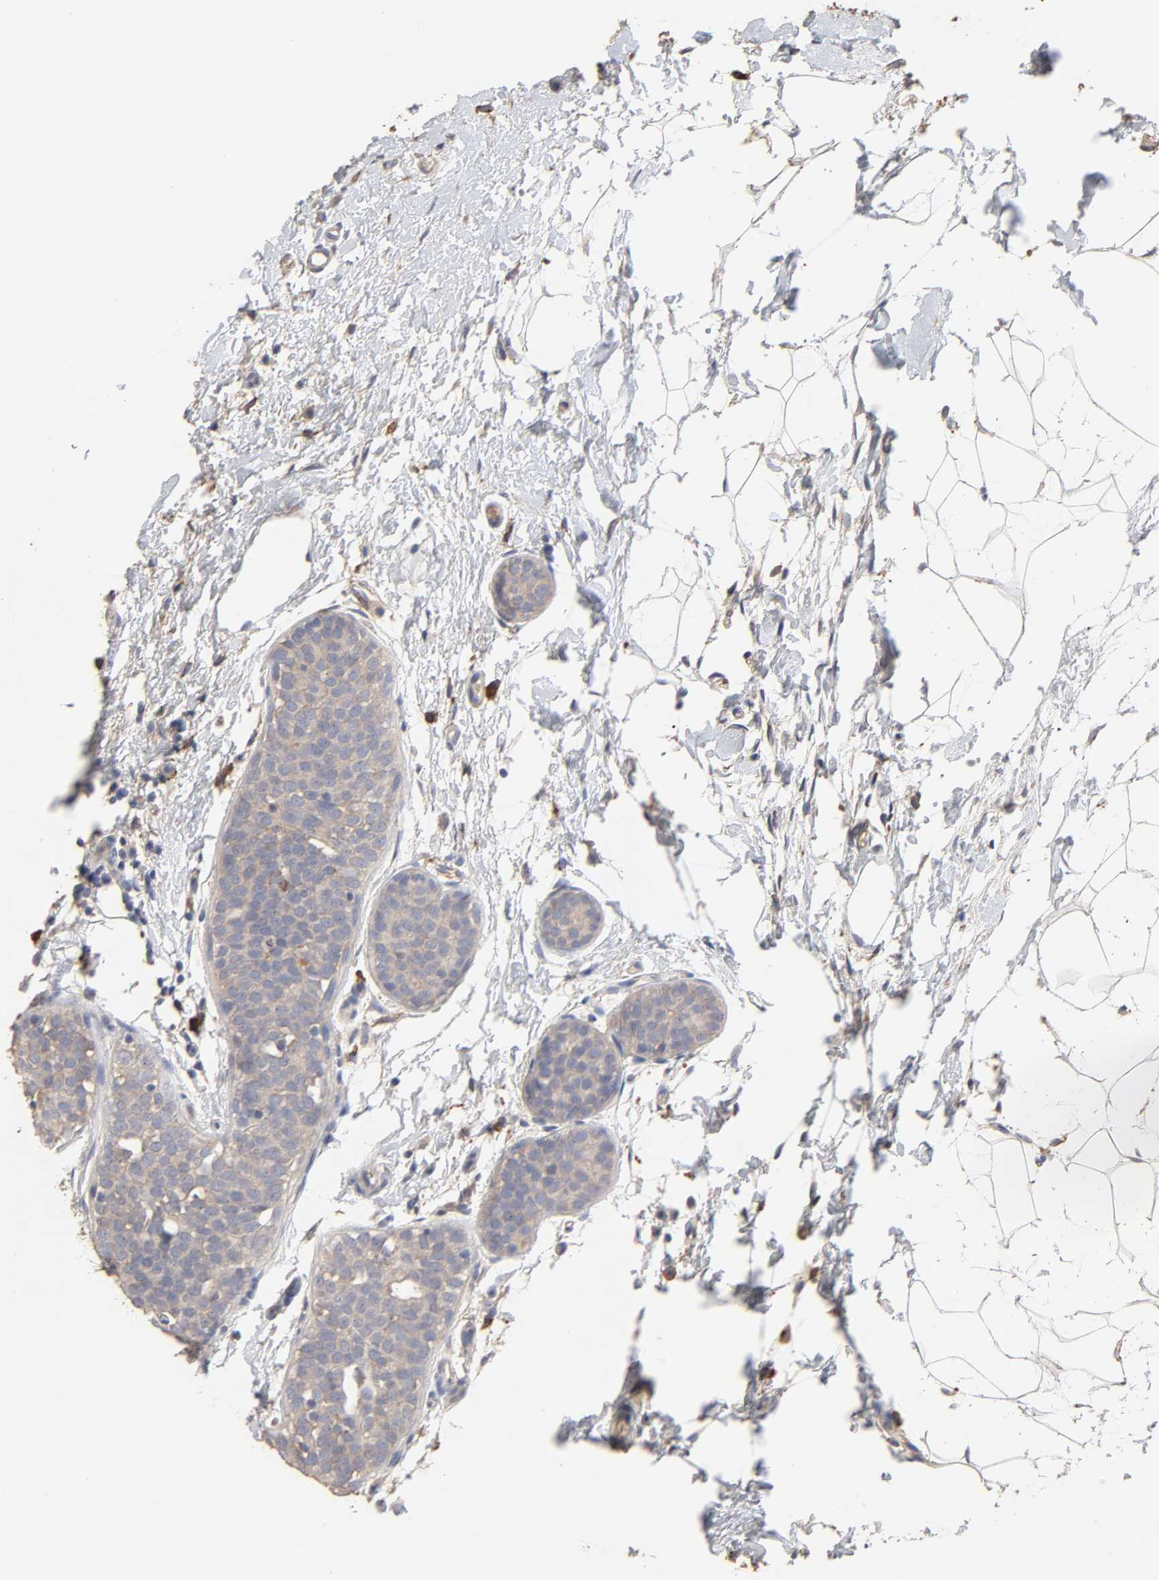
{"staining": {"intensity": "weak", "quantity": ">75%", "location": "cytoplasmic/membranous"}, "tissue": "breast cancer", "cell_type": "Tumor cells", "image_type": "cancer", "snomed": [{"axis": "morphology", "description": "Lobular carcinoma, in situ"}, {"axis": "morphology", "description": "Lobular carcinoma"}, {"axis": "topography", "description": "Breast"}], "caption": "Immunohistochemistry photomicrograph of neoplastic tissue: breast lobular carcinoma in situ stained using immunohistochemistry exhibits low levels of weak protein expression localized specifically in the cytoplasmic/membranous of tumor cells, appearing as a cytoplasmic/membranous brown color.", "gene": "EIF4G2", "patient": {"sex": "female", "age": 41}}